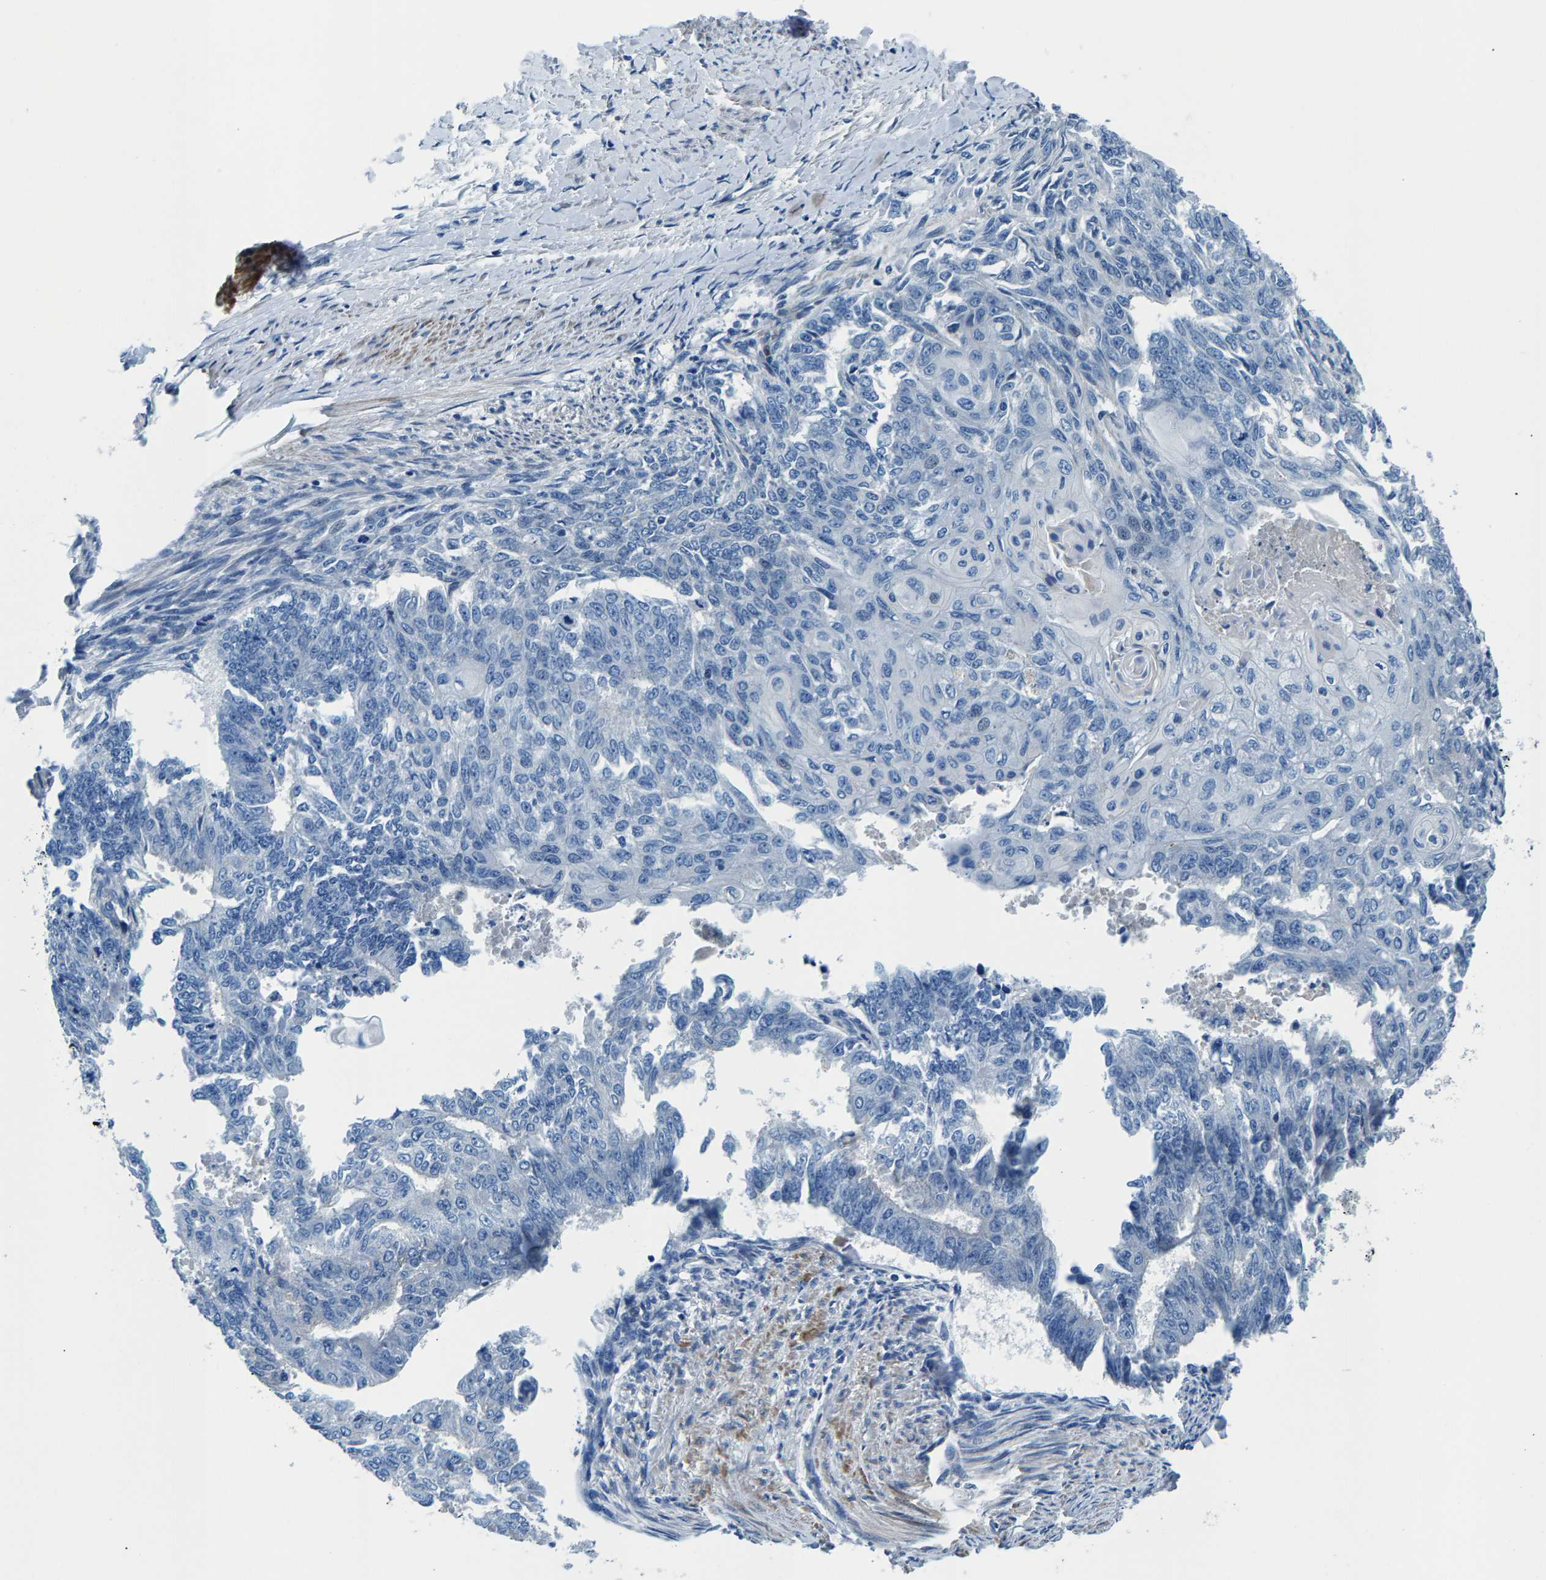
{"staining": {"intensity": "negative", "quantity": "none", "location": "none"}, "tissue": "endometrial cancer", "cell_type": "Tumor cells", "image_type": "cancer", "snomed": [{"axis": "morphology", "description": "Adenocarcinoma, NOS"}, {"axis": "topography", "description": "Endometrium"}], "caption": "A photomicrograph of human adenocarcinoma (endometrial) is negative for staining in tumor cells.", "gene": "CDRT4", "patient": {"sex": "female", "age": 32}}